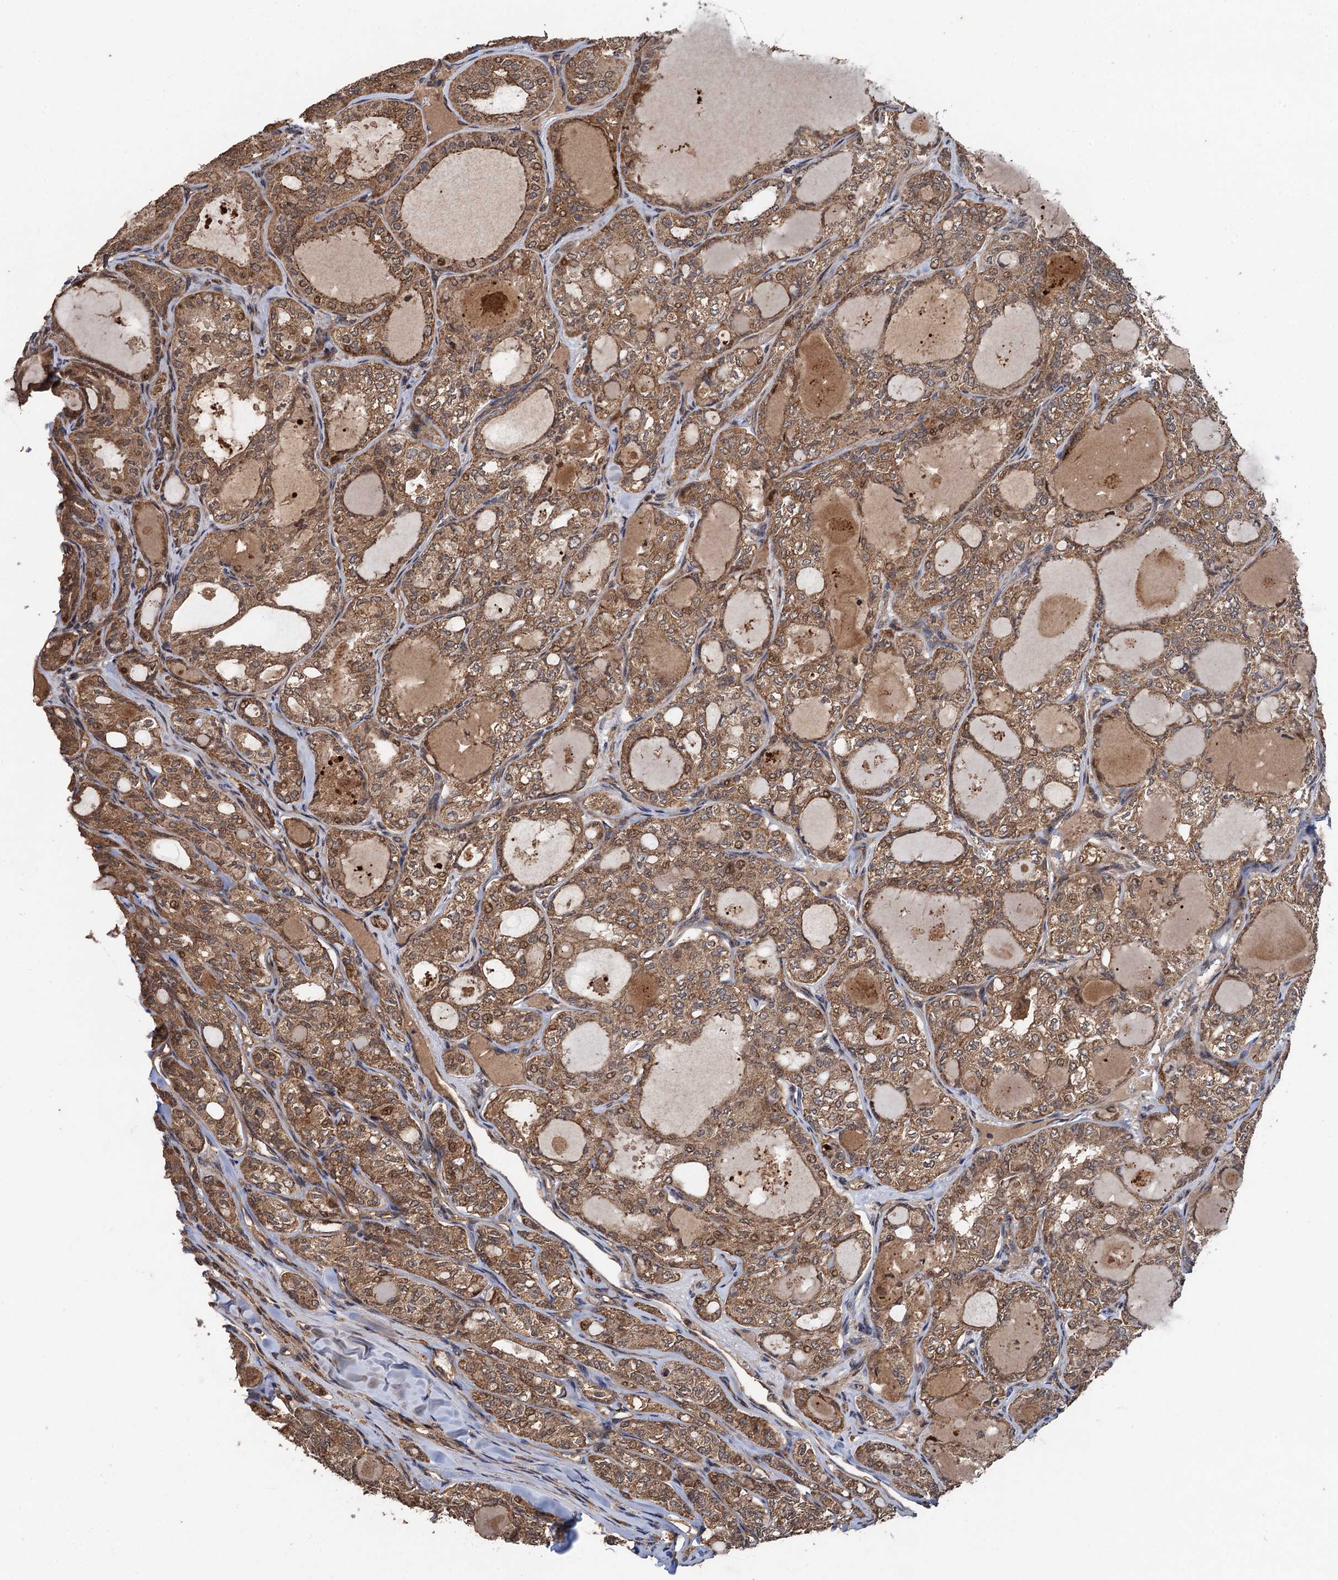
{"staining": {"intensity": "moderate", "quantity": ">75%", "location": "cytoplasmic/membranous,nuclear"}, "tissue": "thyroid cancer", "cell_type": "Tumor cells", "image_type": "cancer", "snomed": [{"axis": "morphology", "description": "Follicular adenoma carcinoma, NOS"}, {"axis": "topography", "description": "Thyroid gland"}], "caption": "Immunohistochemistry (IHC) histopathology image of human thyroid follicular adenoma carcinoma stained for a protein (brown), which shows medium levels of moderate cytoplasmic/membranous and nuclear positivity in approximately >75% of tumor cells.", "gene": "TMEM39B", "patient": {"sex": "male", "age": 75}}